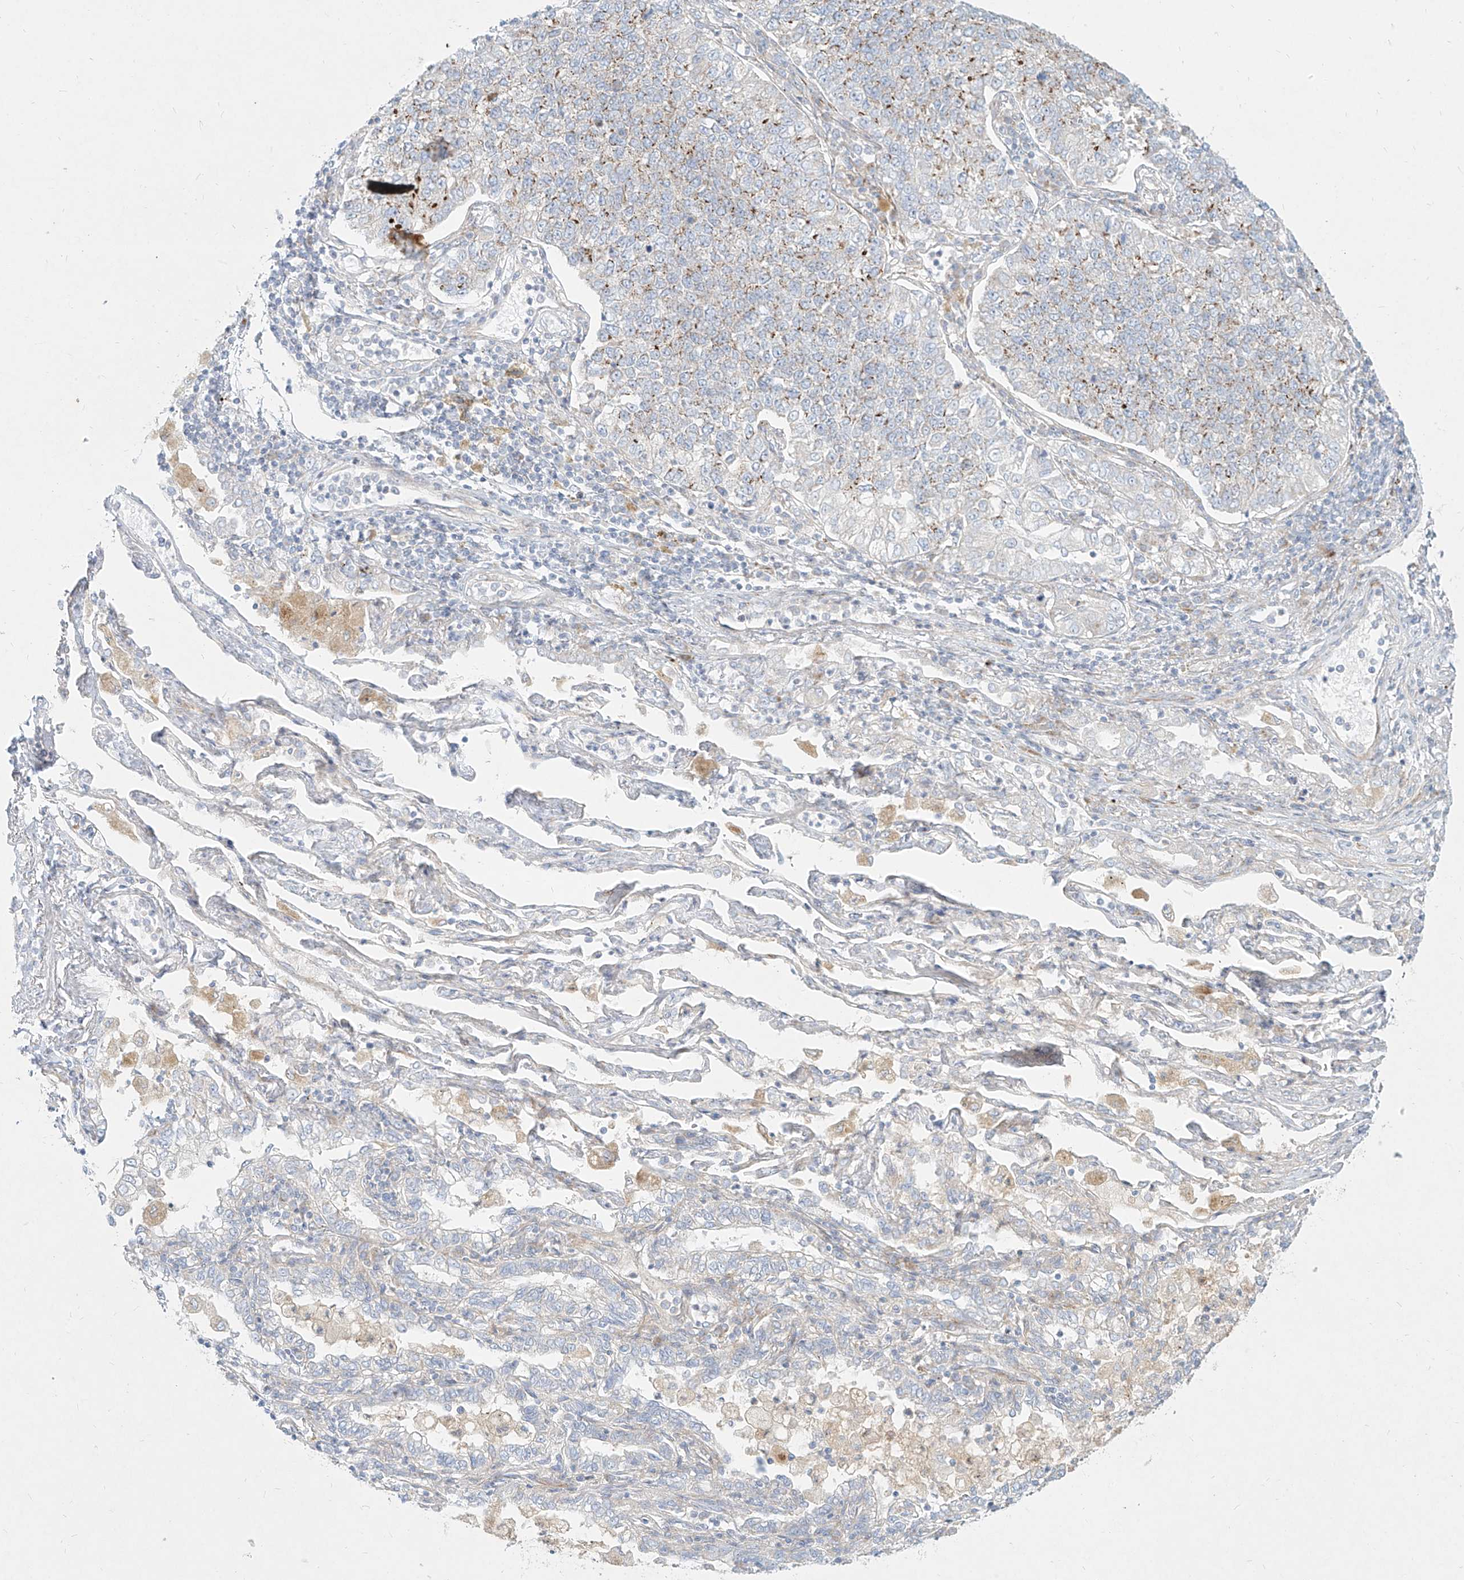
{"staining": {"intensity": "weak", "quantity": "<25%", "location": "cytoplasmic/membranous"}, "tissue": "lung cancer", "cell_type": "Tumor cells", "image_type": "cancer", "snomed": [{"axis": "morphology", "description": "Adenocarcinoma, NOS"}, {"axis": "topography", "description": "Lung"}], "caption": "This histopathology image is of lung cancer (adenocarcinoma) stained with IHC to label a protein in brown with the nuclei are counter-stained blue. There is no staining in tumor cells. Nuclei are stained in blue.", "gene": "MTX2", "patient": {"sex": "male", "age": 49}}